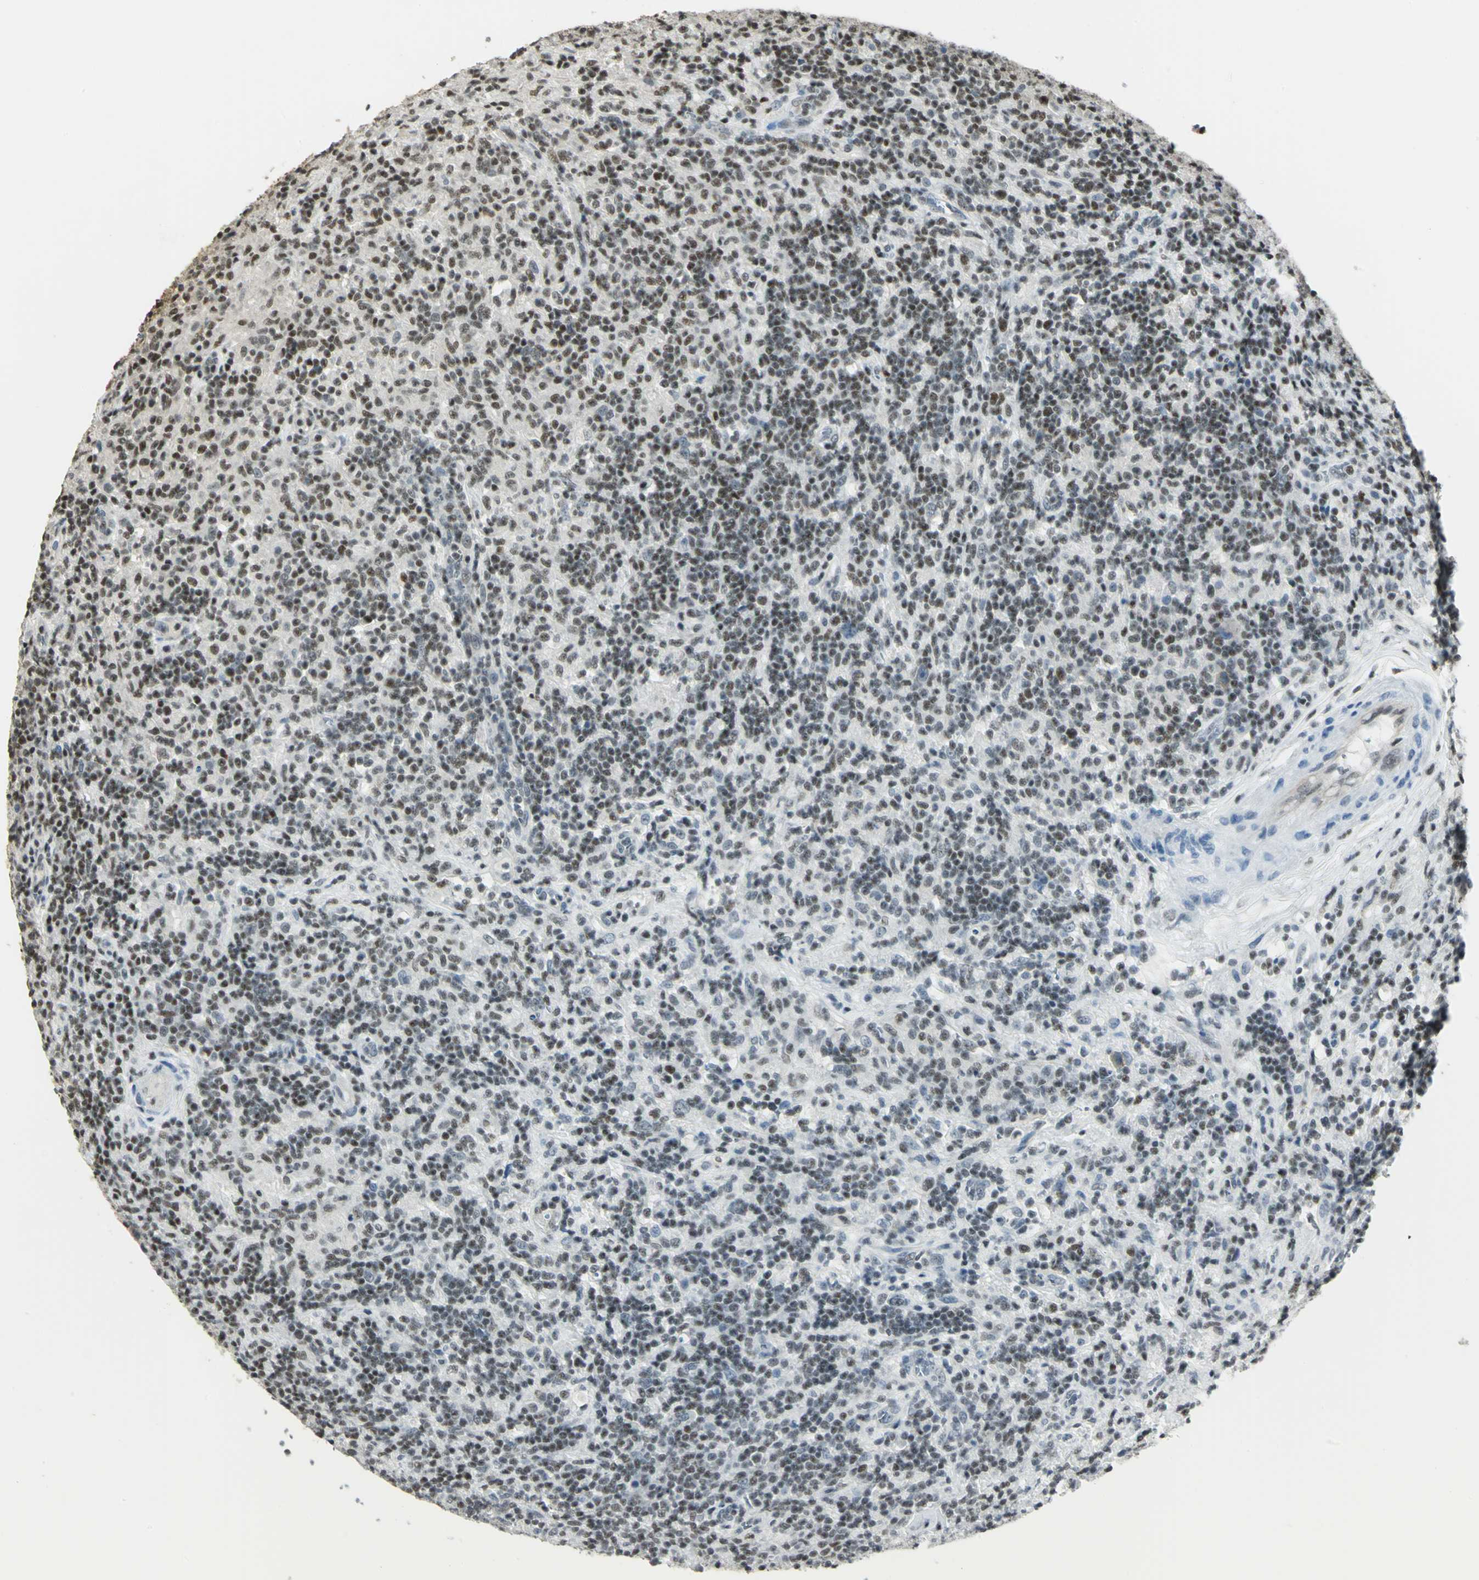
{"staining": {"intensity": "weak", "quantity": "25%-75%", "location": "nuclear"}, "tissue": "lymphoma", "cell_type": "Tumor cells", "image_type": "cancer", "snomed": [{"axis": "morphology", "description": "Hodgkin's disease, NOS"}, {"axis": "topography", "description": "Lymph node"}], "caption": "Tumor cells exhibit low levels of weak nuclear positivity in approximately 25%-75% of cells in human Hodgkin's disease. (Stains: DAB in brown, nuclei in blue, Microscopy: brightfield microscopy at high magnification).", "gene": "ELF1", "patient": {"sex": "male", "age": 70}}